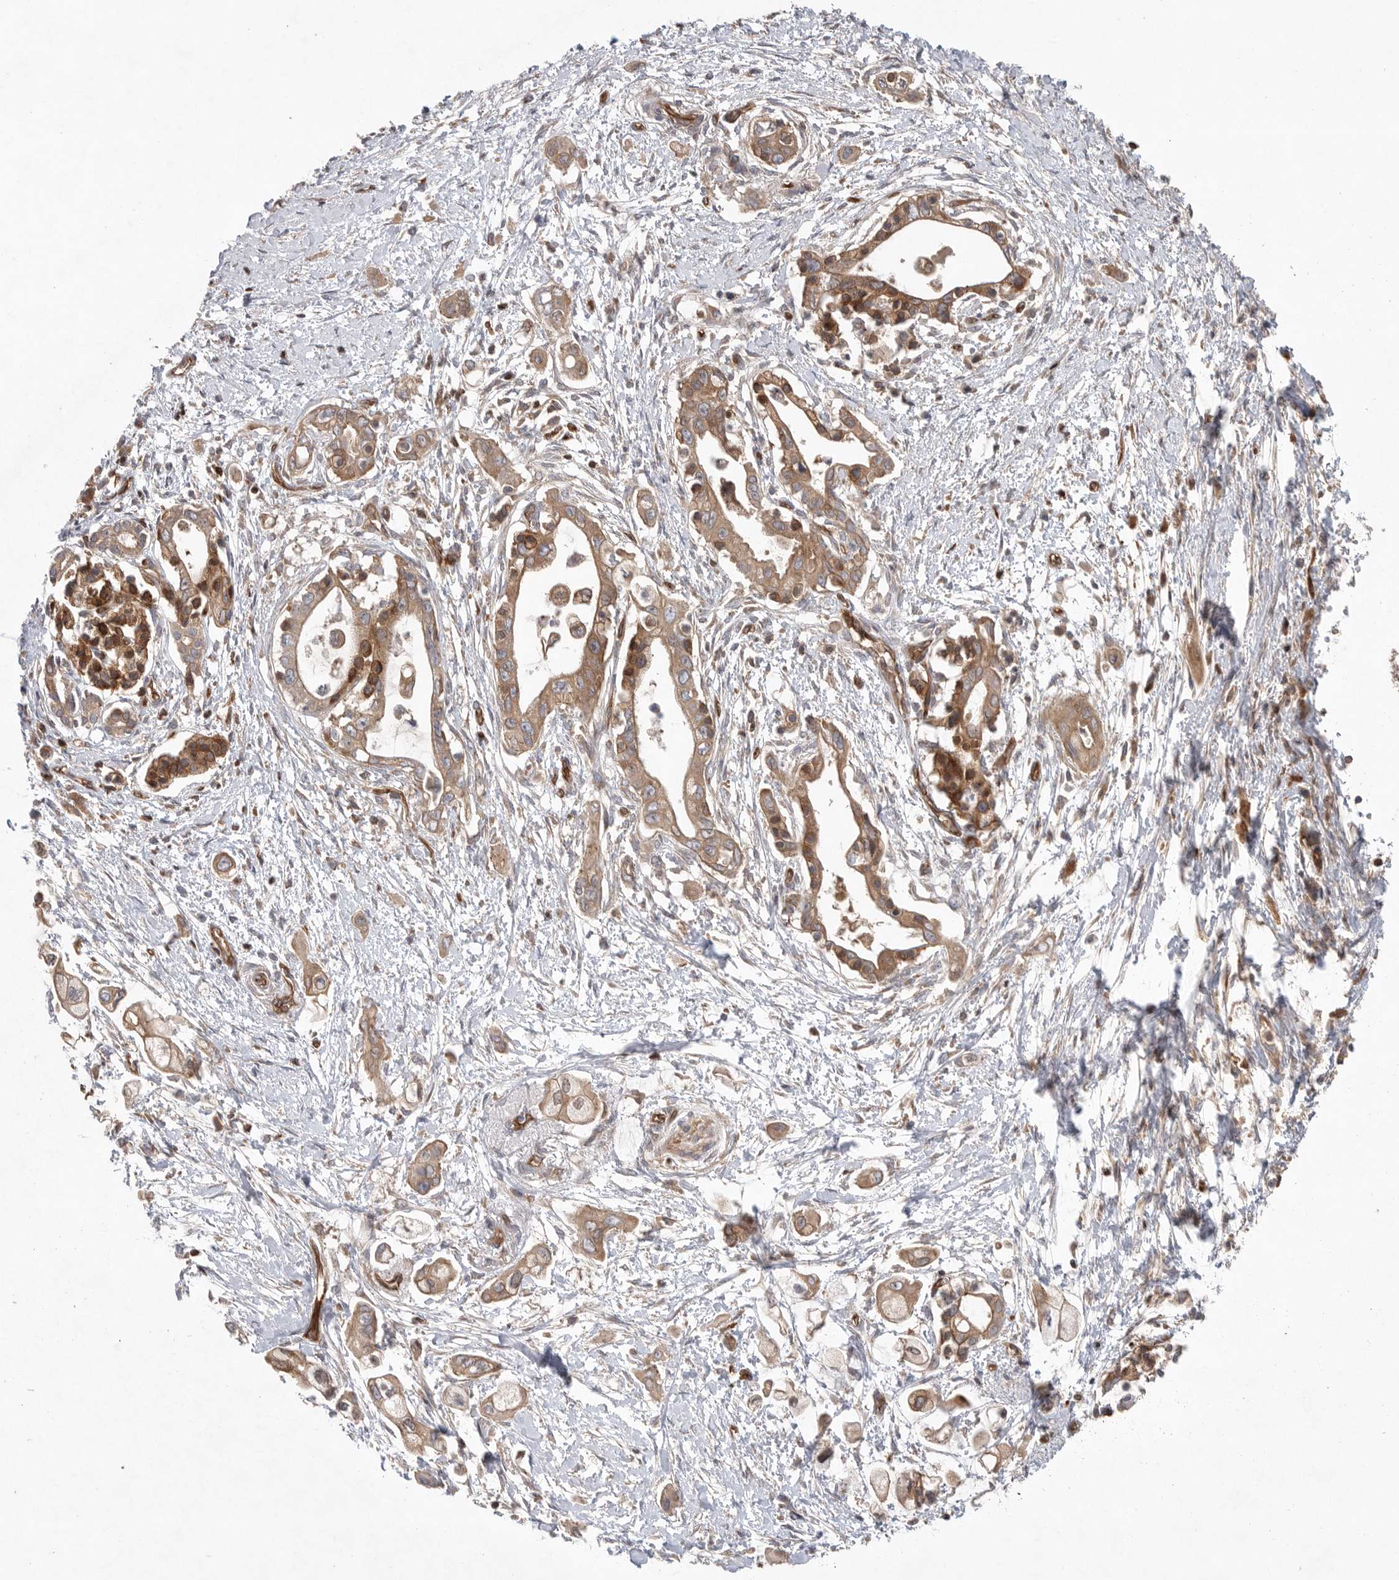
{"staining": {"intensity": "moderate", "quantity": ">75%", "location": "cytoplasmic/membranous"}, "tissue": "pancreatic cancer", "cell_type": "Tumor cells", "image_type": "cancer", "snomed": [{"axis": "morphology", "description": "Adenocarcinoma, NOS"}, {"axis": "topography", "description": "Pancreas"}], "caption": "Protein expression analysis of pancreatic cancer (adenocarcinoma) reveals moderate cytoplasmic/membranous expression in about >75% of tumor cells.", "gene": "PRKCH", "patient": {"sex": "male", "age": 59}}